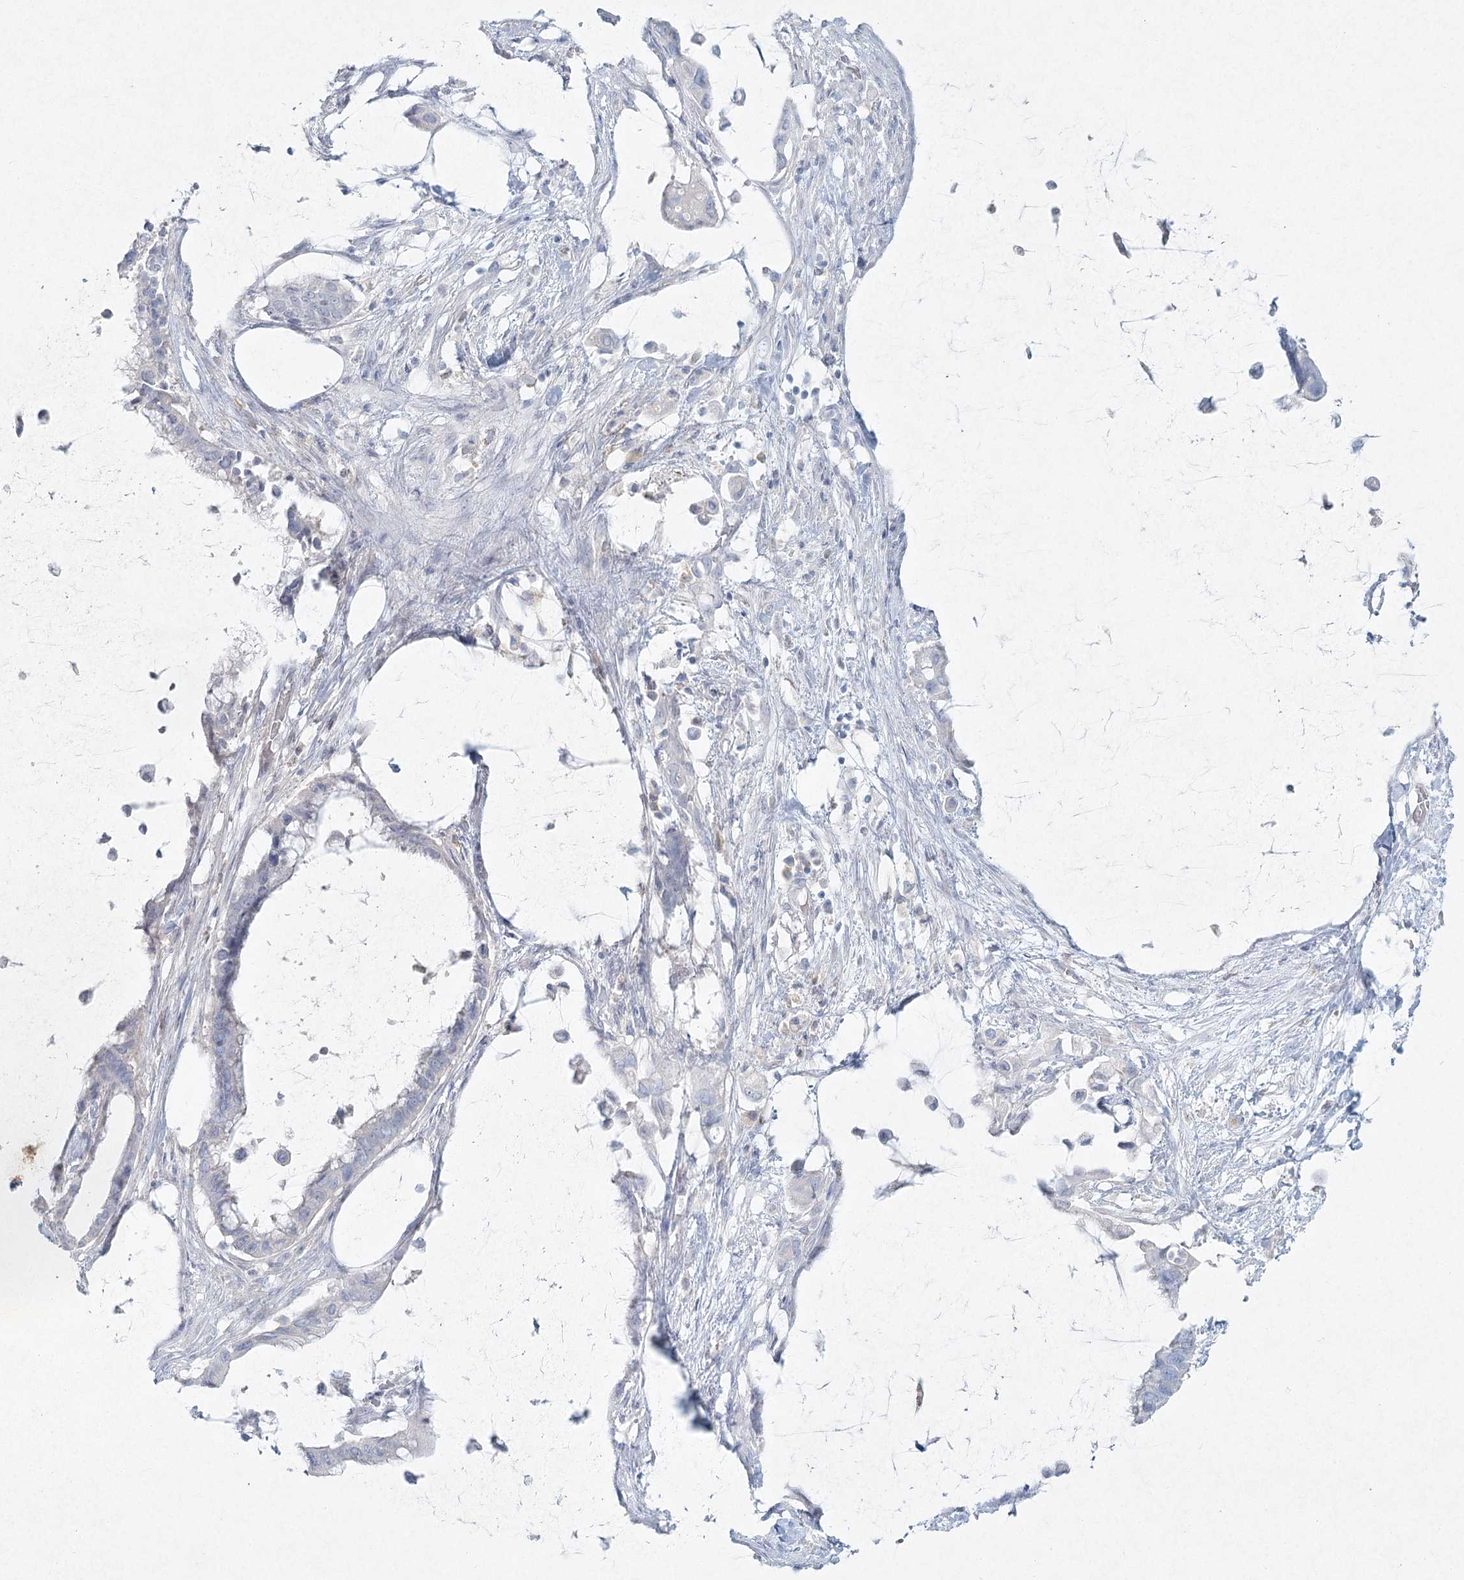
{"staining": {"intensity": "negative", "quantity": "none", "location": "none"}, "tissue": "pancreatic cancer", "cell_type": "Tumor cells", "image_type": "cancer", "snomed": [{"axis": "morphology", "description": "Adenocarcinoma, NOS"}, {"axis": "topography", "description": "Pancreas"}], "caption": "Pancreatic adenocarcinoma was stained to show a protein in brown. There is no significant staining in tumor cells. (DAB IHC visualized using brightfield microscopy, high magnification).", "gene": "LRP2BP", "patient": {"sex": "male", "age": 41}}